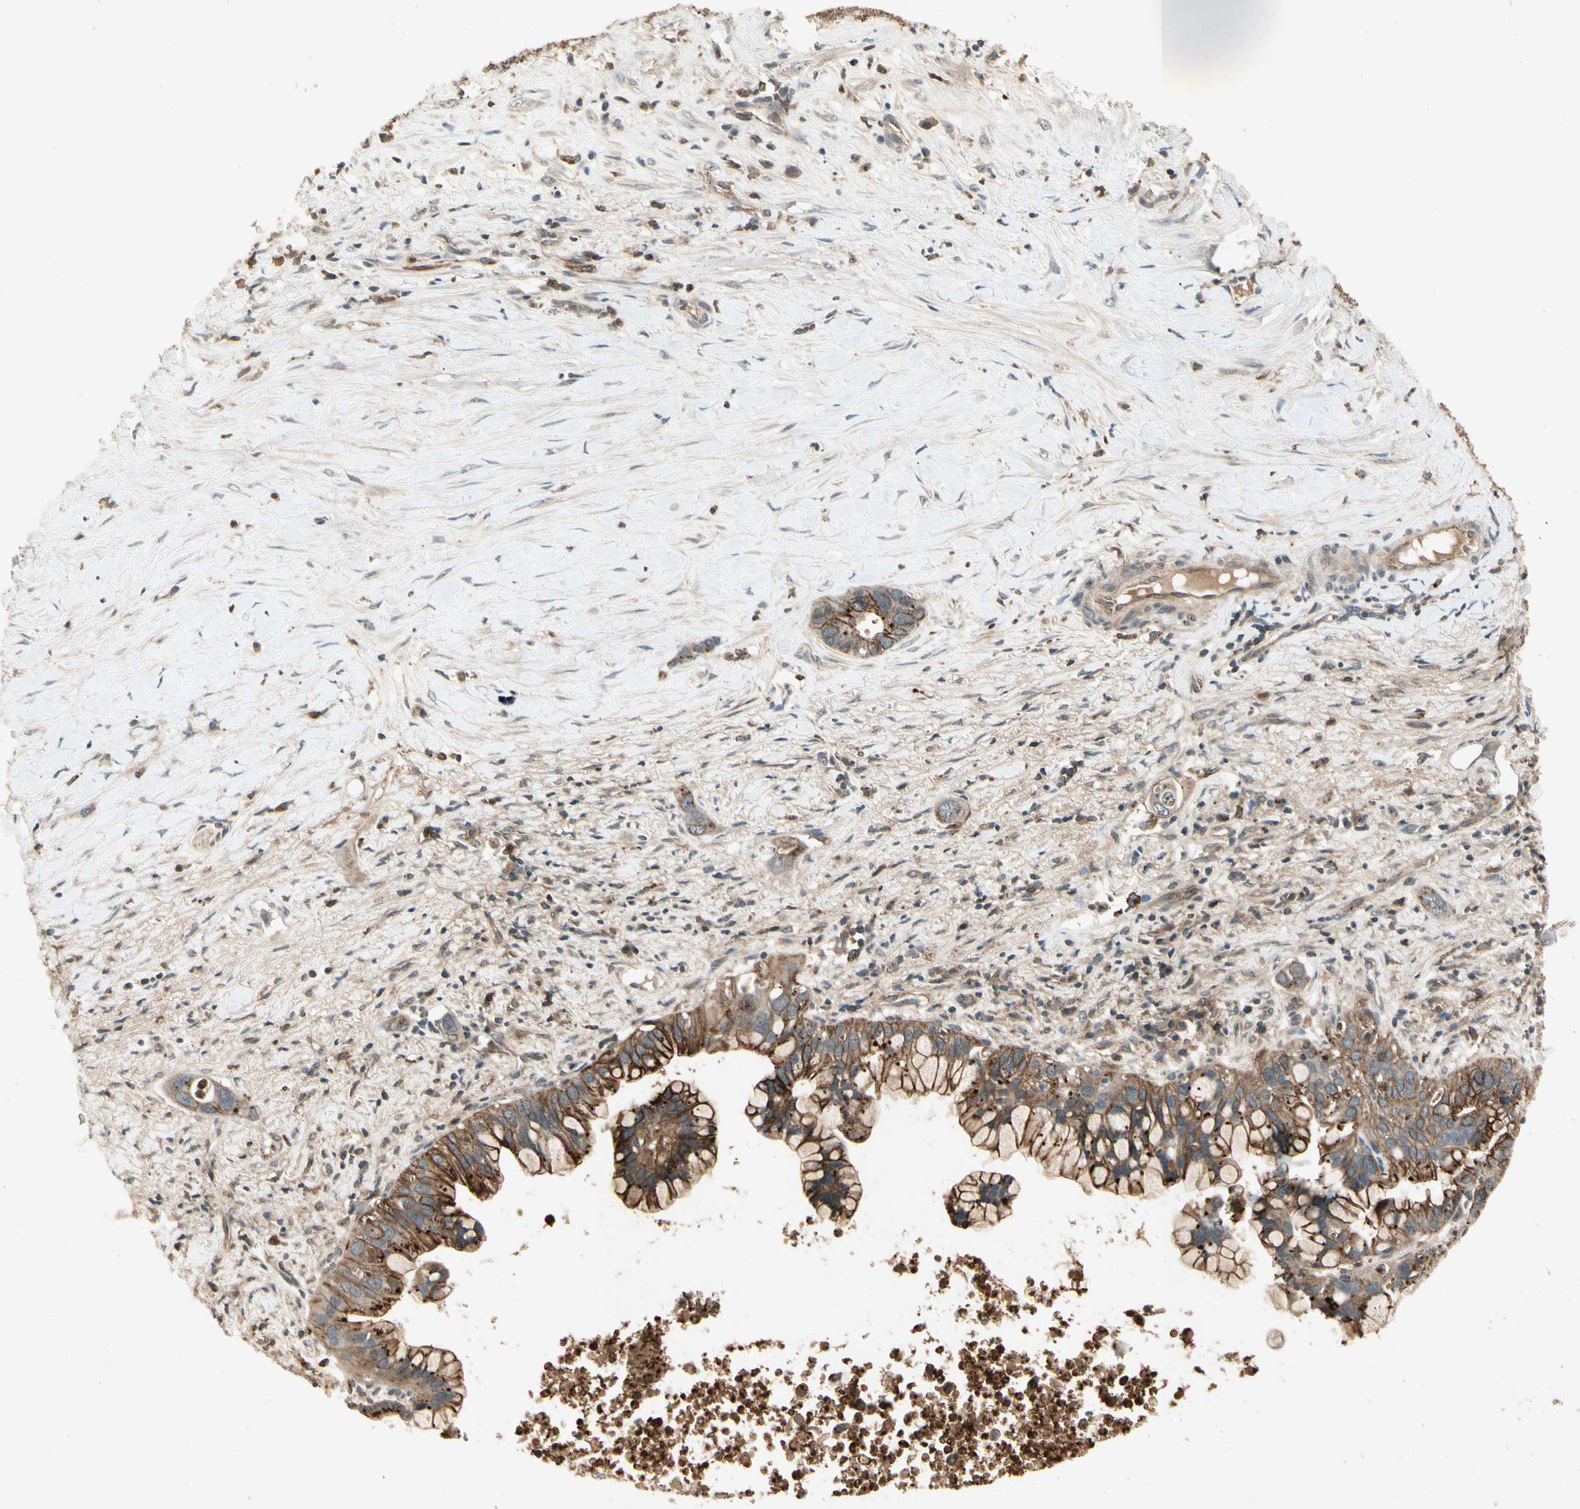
{"staining": {"intensity": "strong", "quantity": ">75%", "location": "cytoplasmic/membranous"}, "tissue": "liver cancer", "cell_type": "Tumor cells", "image_type": "cancer", "snomed": [{"axis": "morphology", "description": "Cholangiocarcinoma"}, {"axis": "topography", "description": "Liver"}], "caption": "The micrograph displays staining of liver cancer, revealing strong cytoplasmic/membranous protein staining (brown color) within tumor cells.", "gene": "FLOT1", "patient": {"sex": "female", "age": 65}}